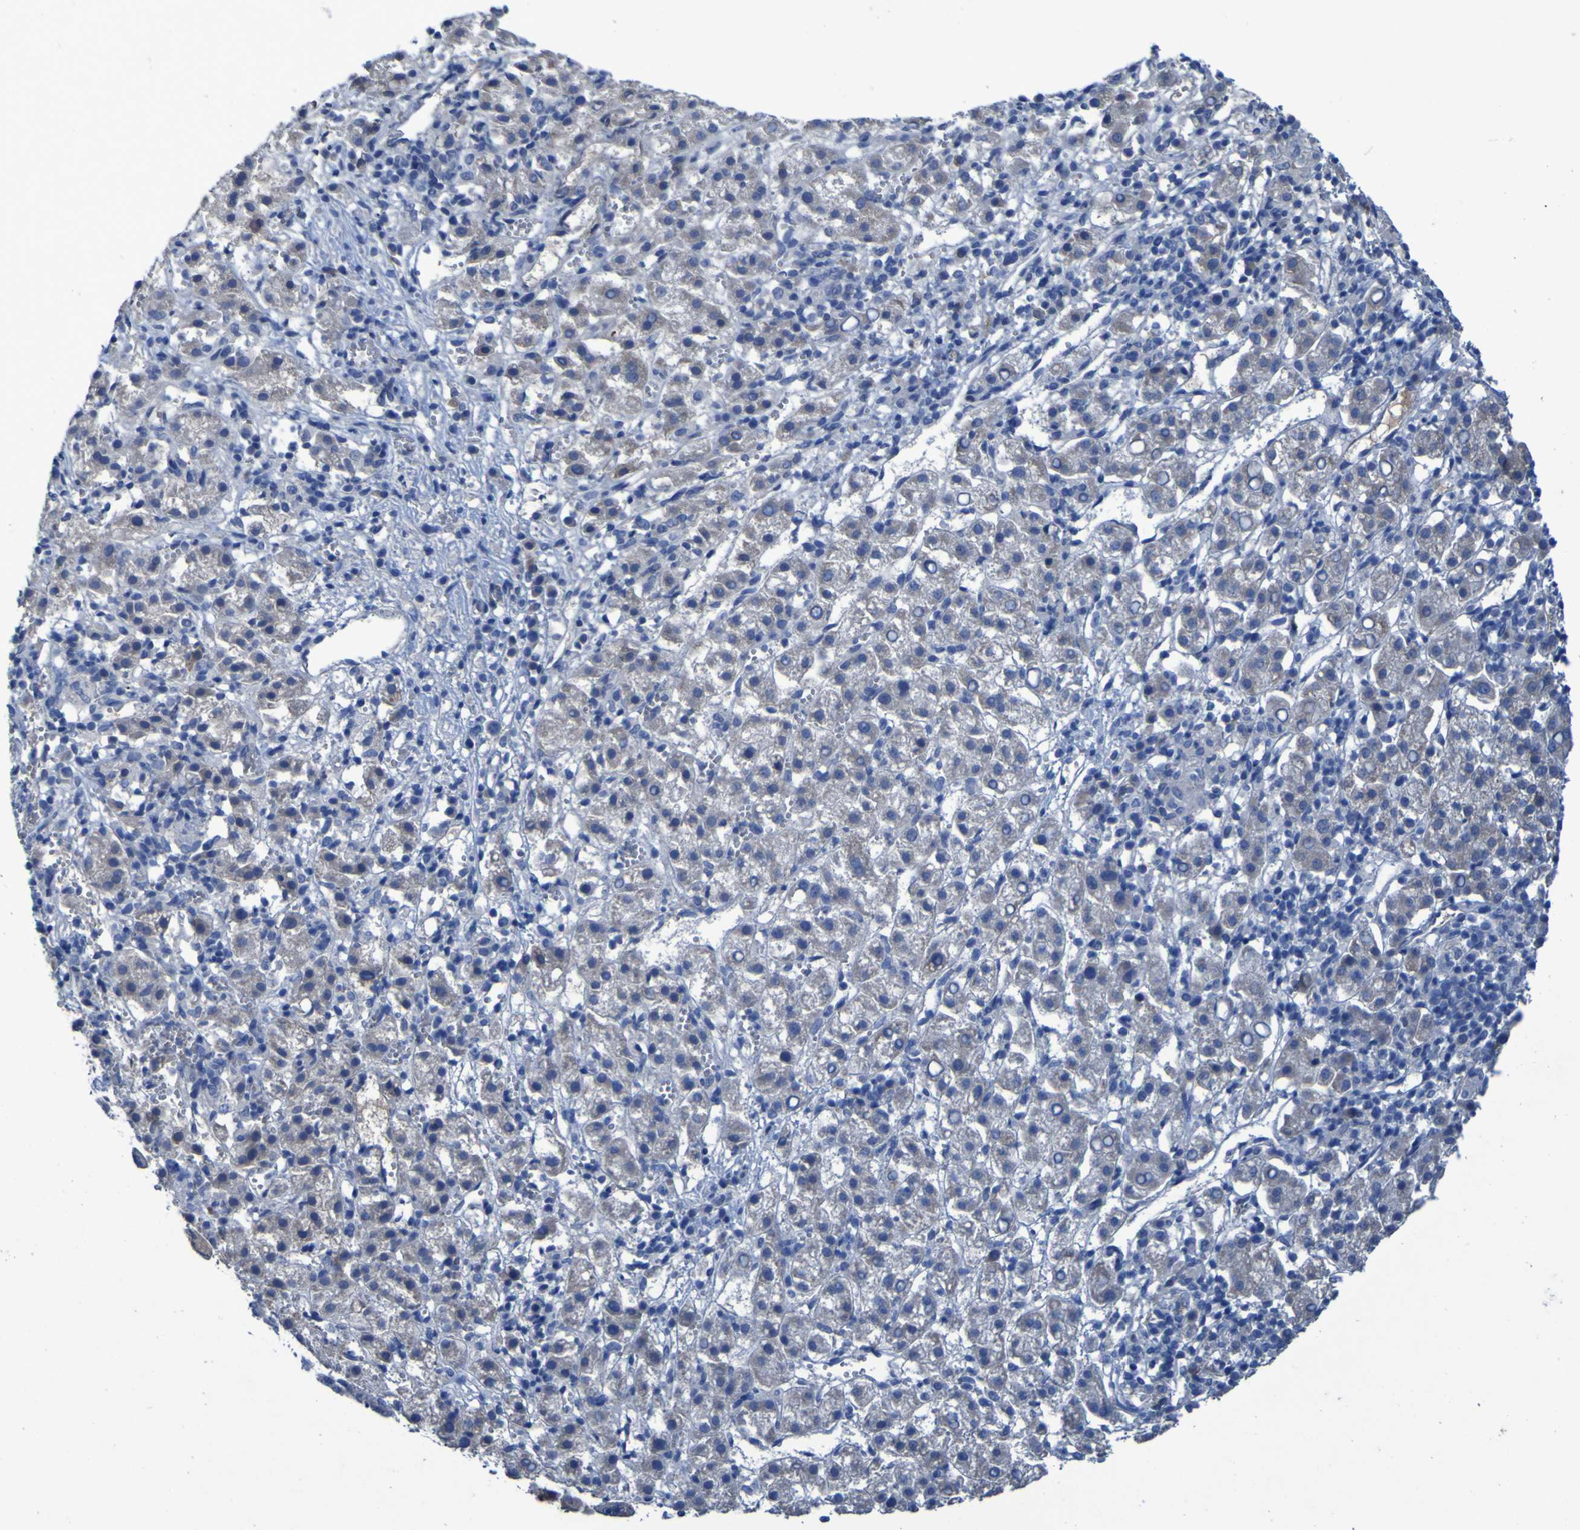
{"staining": {"intensity": "negative", "quantity": "none", "location": "none"}, "tissue": "liver cancer", "cell_type": "Tumor cells", "image_type": "cancer", "snomed": [{"axis": "morphology", "description": "Carcinoma, Hepatocellular, NOS"}, {"axis": "topography", "description": "Liver"}], "caption": "DAB immunohistochemical staining of liver cancer reveals no significant expression in tumor cells.", "gene": "SGK2", "patient": {"sex": "female", "age": 58}}